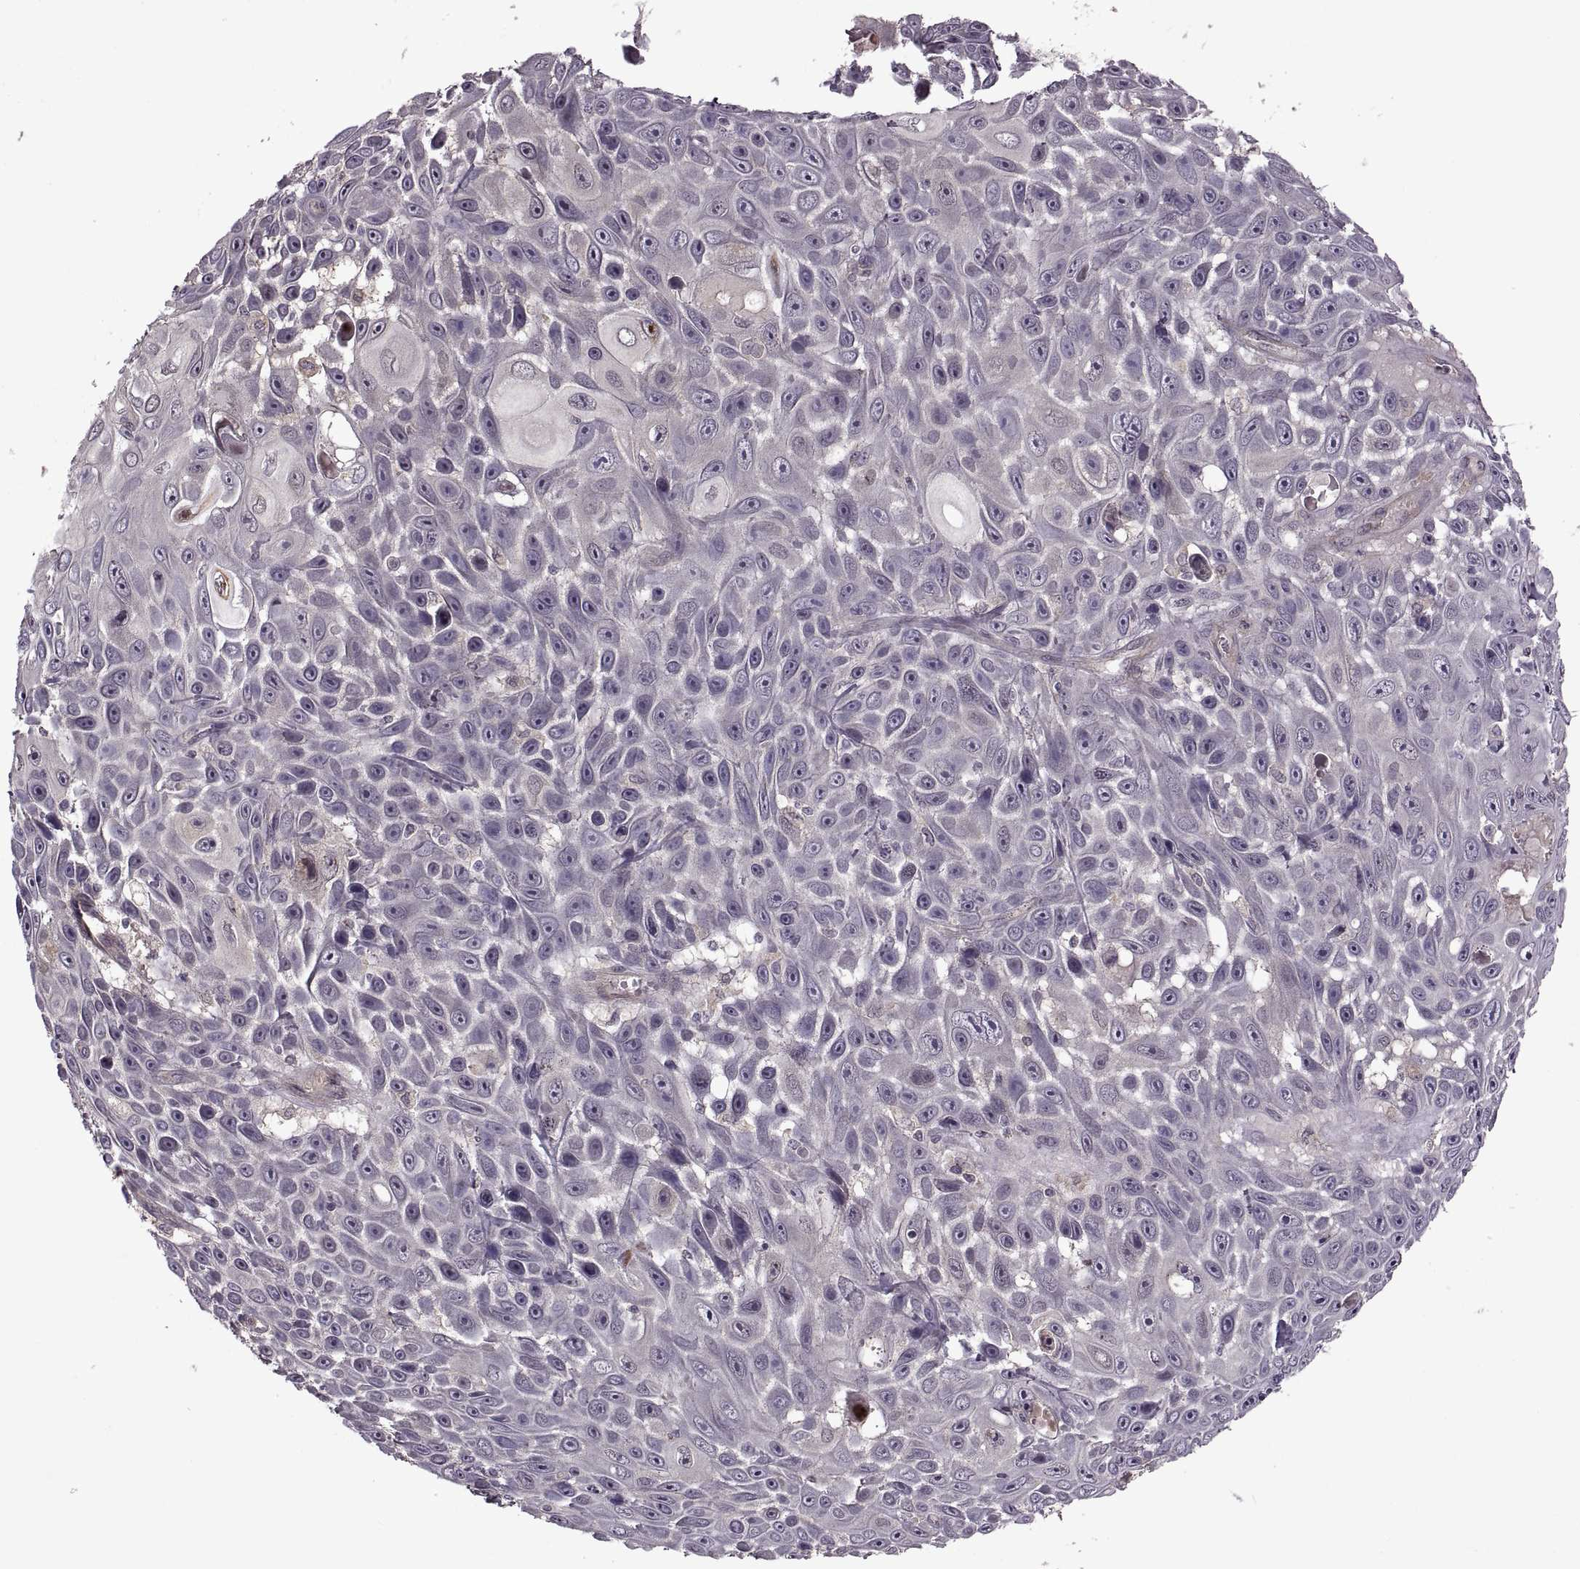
{"staining": {"intensity": "negative", "quantity": "none", "location": "none"}, "tissue": "skin cancer", "cell_type": "Tumor cells", "image_type": "cancer", "snomed": [{"axis": "morphology", "description": "Squamous cell carcinoma, NOS"}, {"axis": "topography", "description": "Skin"}], "caption": "IHC photomicrograph of skin squamous cell carcinoma stained for a protein (brown), which exhibits no staining in tumor cells.", "gene": "PIERCE1", "patient": {"sex": "male", "age": 82}}